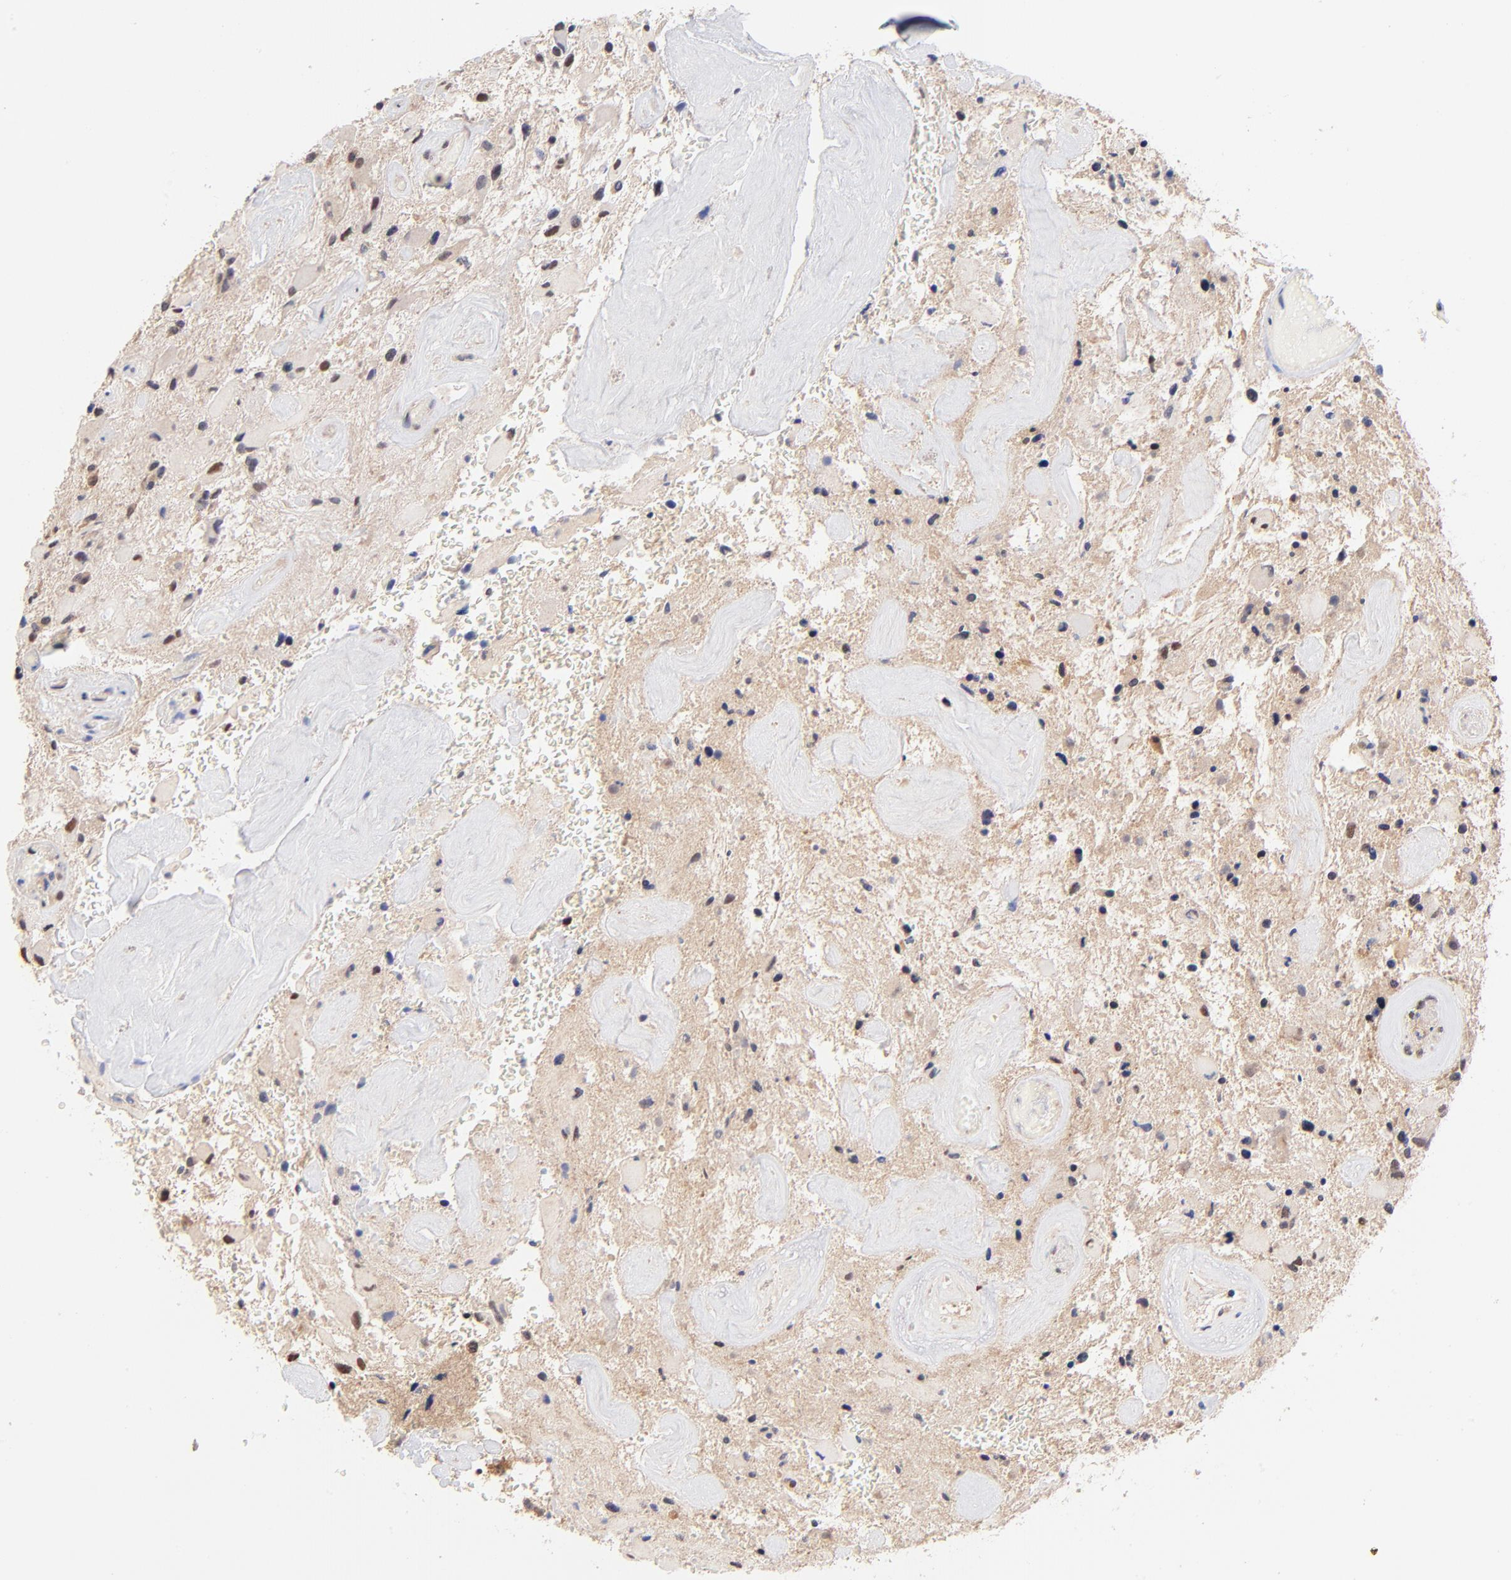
{"staining": {"intensity": "weak", "quantity": "<25%", "location": "nuclear"}, "tissue": "glioma", "cell_type": "Tumor cells", "image_type": "cancer", "snomed": [{"axis": "morphology", "description": "Glioma, malignant, High grade"}, {"axis": "topography", "description": "Brain"}], "caption": "IHC of human malignant glioma (high-grade) shows no expression in tumor cells. (Brightfield microscopy of DAB immunohistochemistry (IHC) at high magnification).", "gene": "TXNL1", "patient": {"sex": "female", "age": 60}}